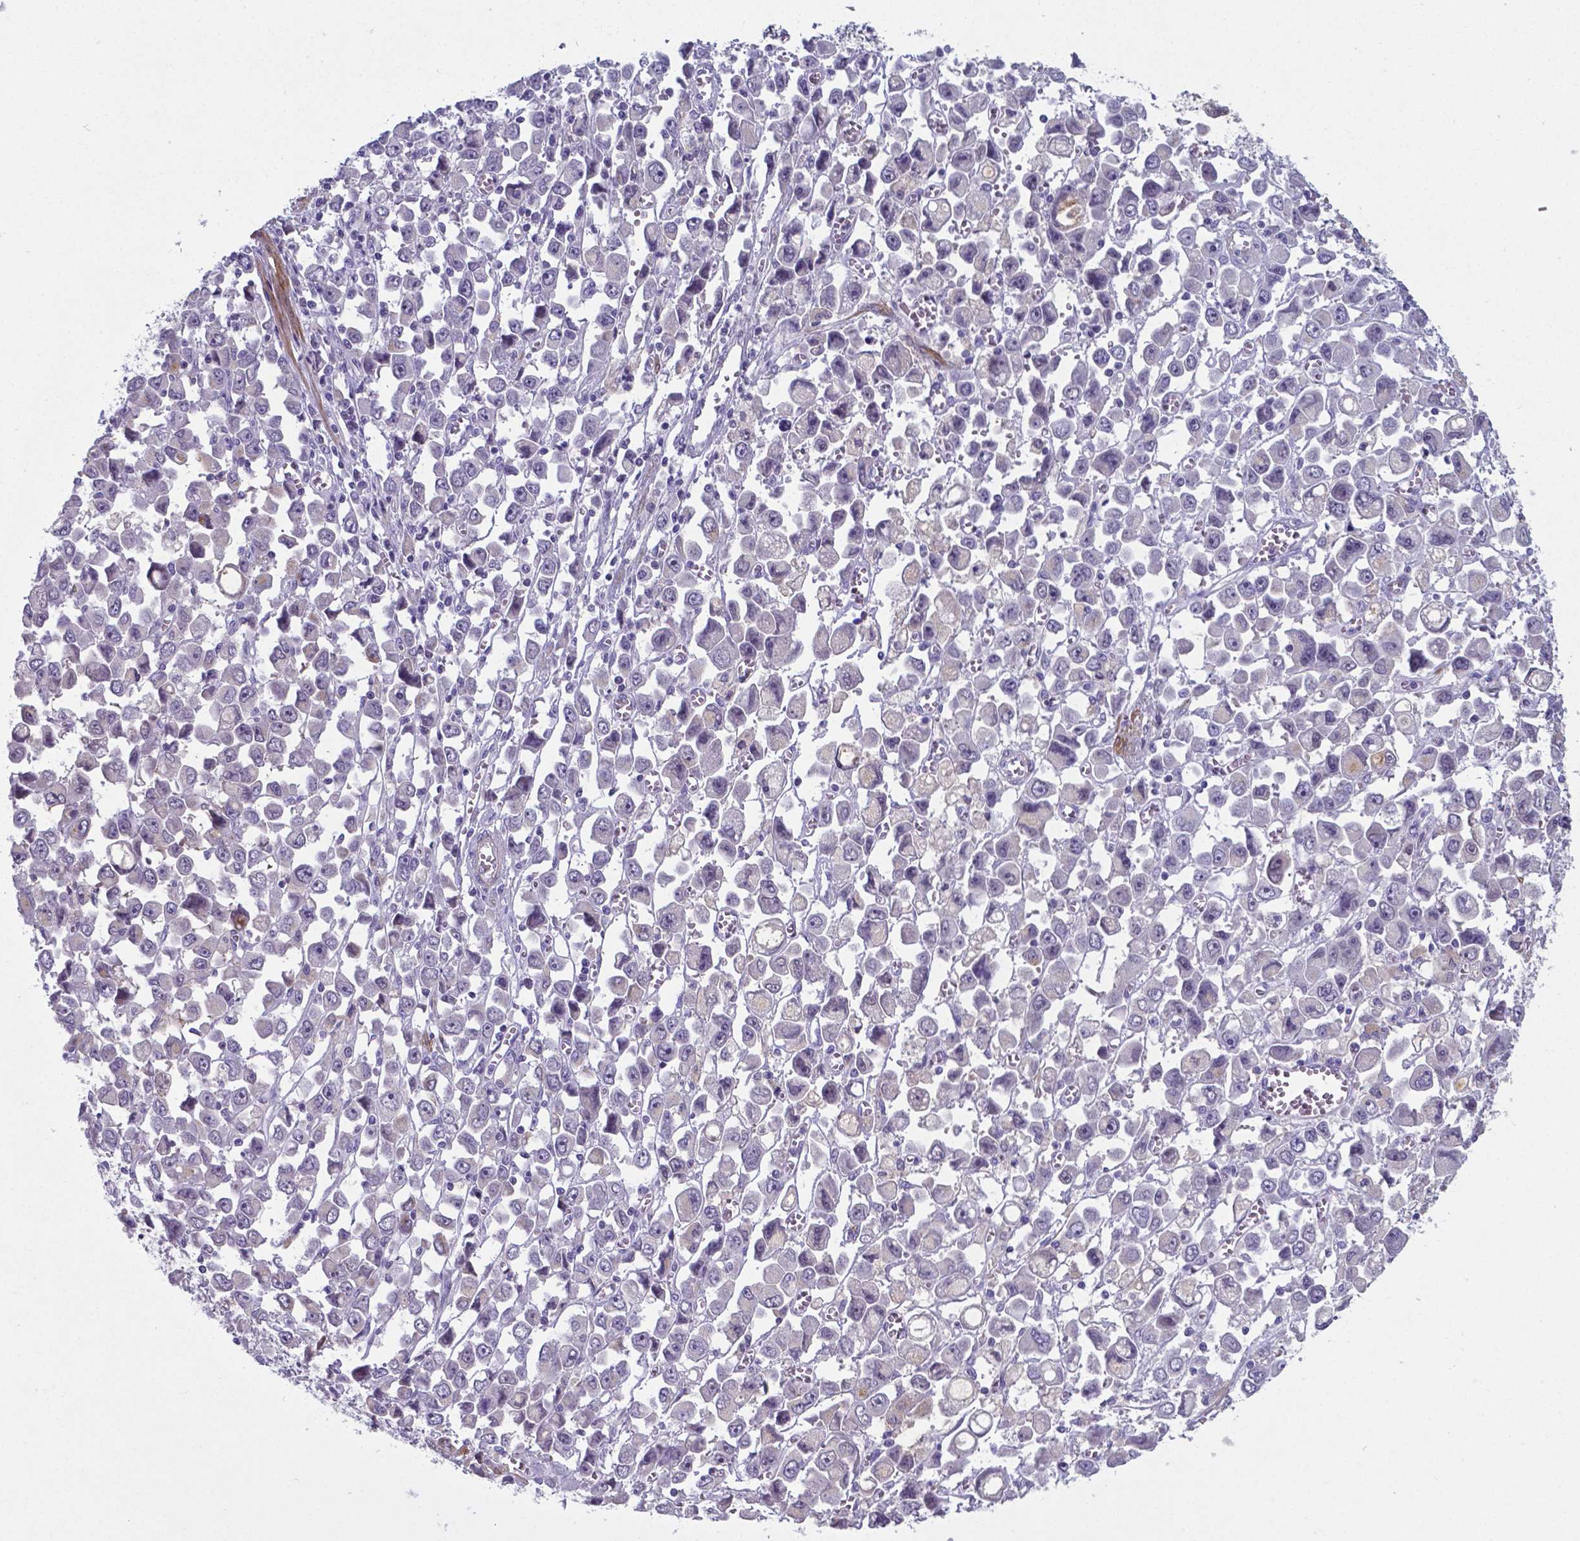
{"staining": {"intensity": "negative", "quantity": "none", "location": "none"}, "tissue": "stomach cancer", "cell_type": "Tumor cells", "image_type": "cancer", "snomed": [{"axis": "morphology", "description": "Adenocarcinoma, NOS"}, {"axis": "topography", "description": "Stomach, upper"}], "caption": "IHC image of stomach adenocarcinoma stained for a protein (brown), which exhibits no staining in tumor cells.", "gene": "AP5B1", "patient": {"sex": "male", "age": 70}}